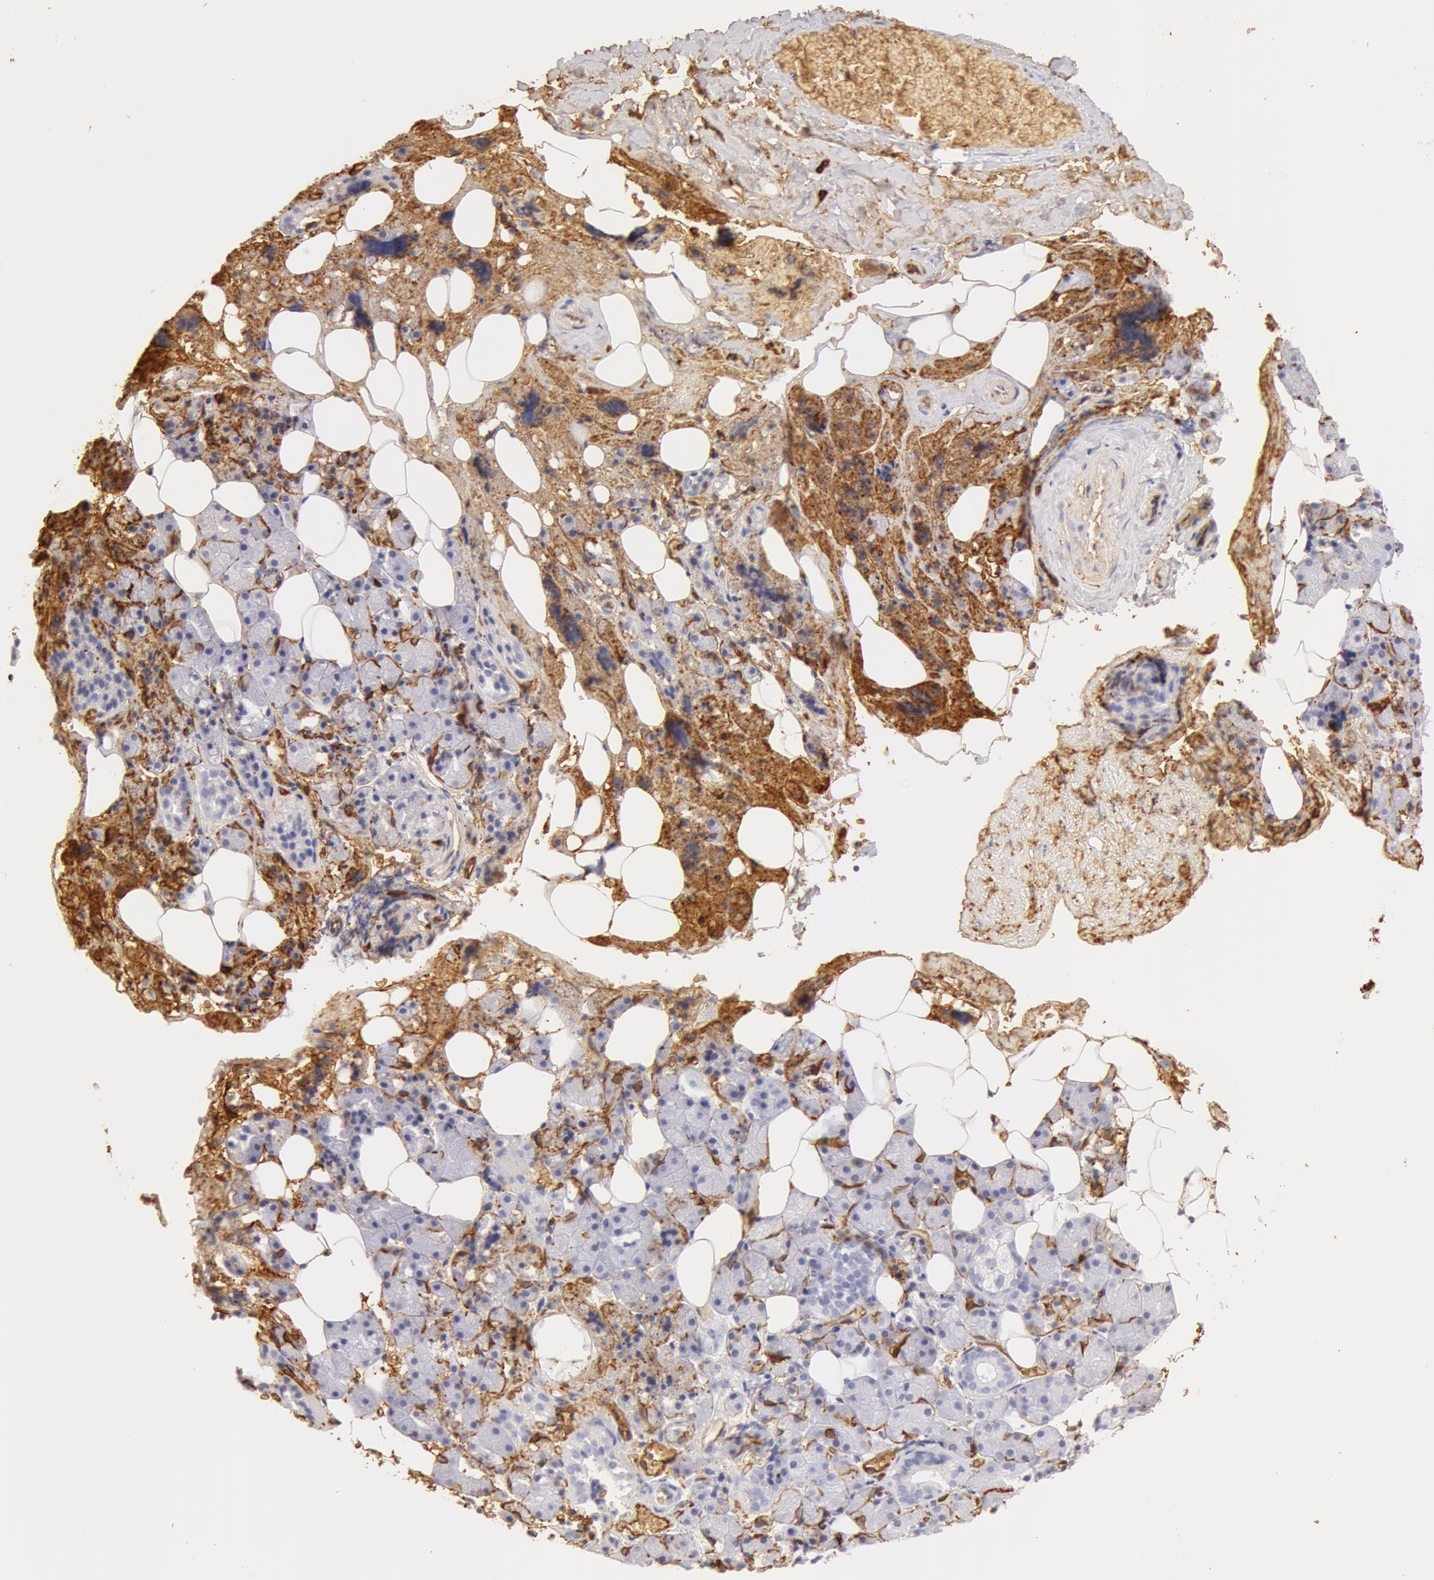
{"staining": {"intensity": "negative", "quantity": "none", "location": "none"}, "tissue": "salivary gland", "cell_type": "Glandular cells", "image_type": "normal", "snomed": [{"axis": "morphology", "description": "Normal tissue, NOS"}, {"axis": "topography", "description": "Salivary gland"}], "caption": "Normal salivary gland was stained to show a protein in brown. There is no significant positivity in glandular cells. (DAB immunohistochemistry, high magnification).", "gene": "AQP1", "patient": {"sex": "female", "age": 55}}